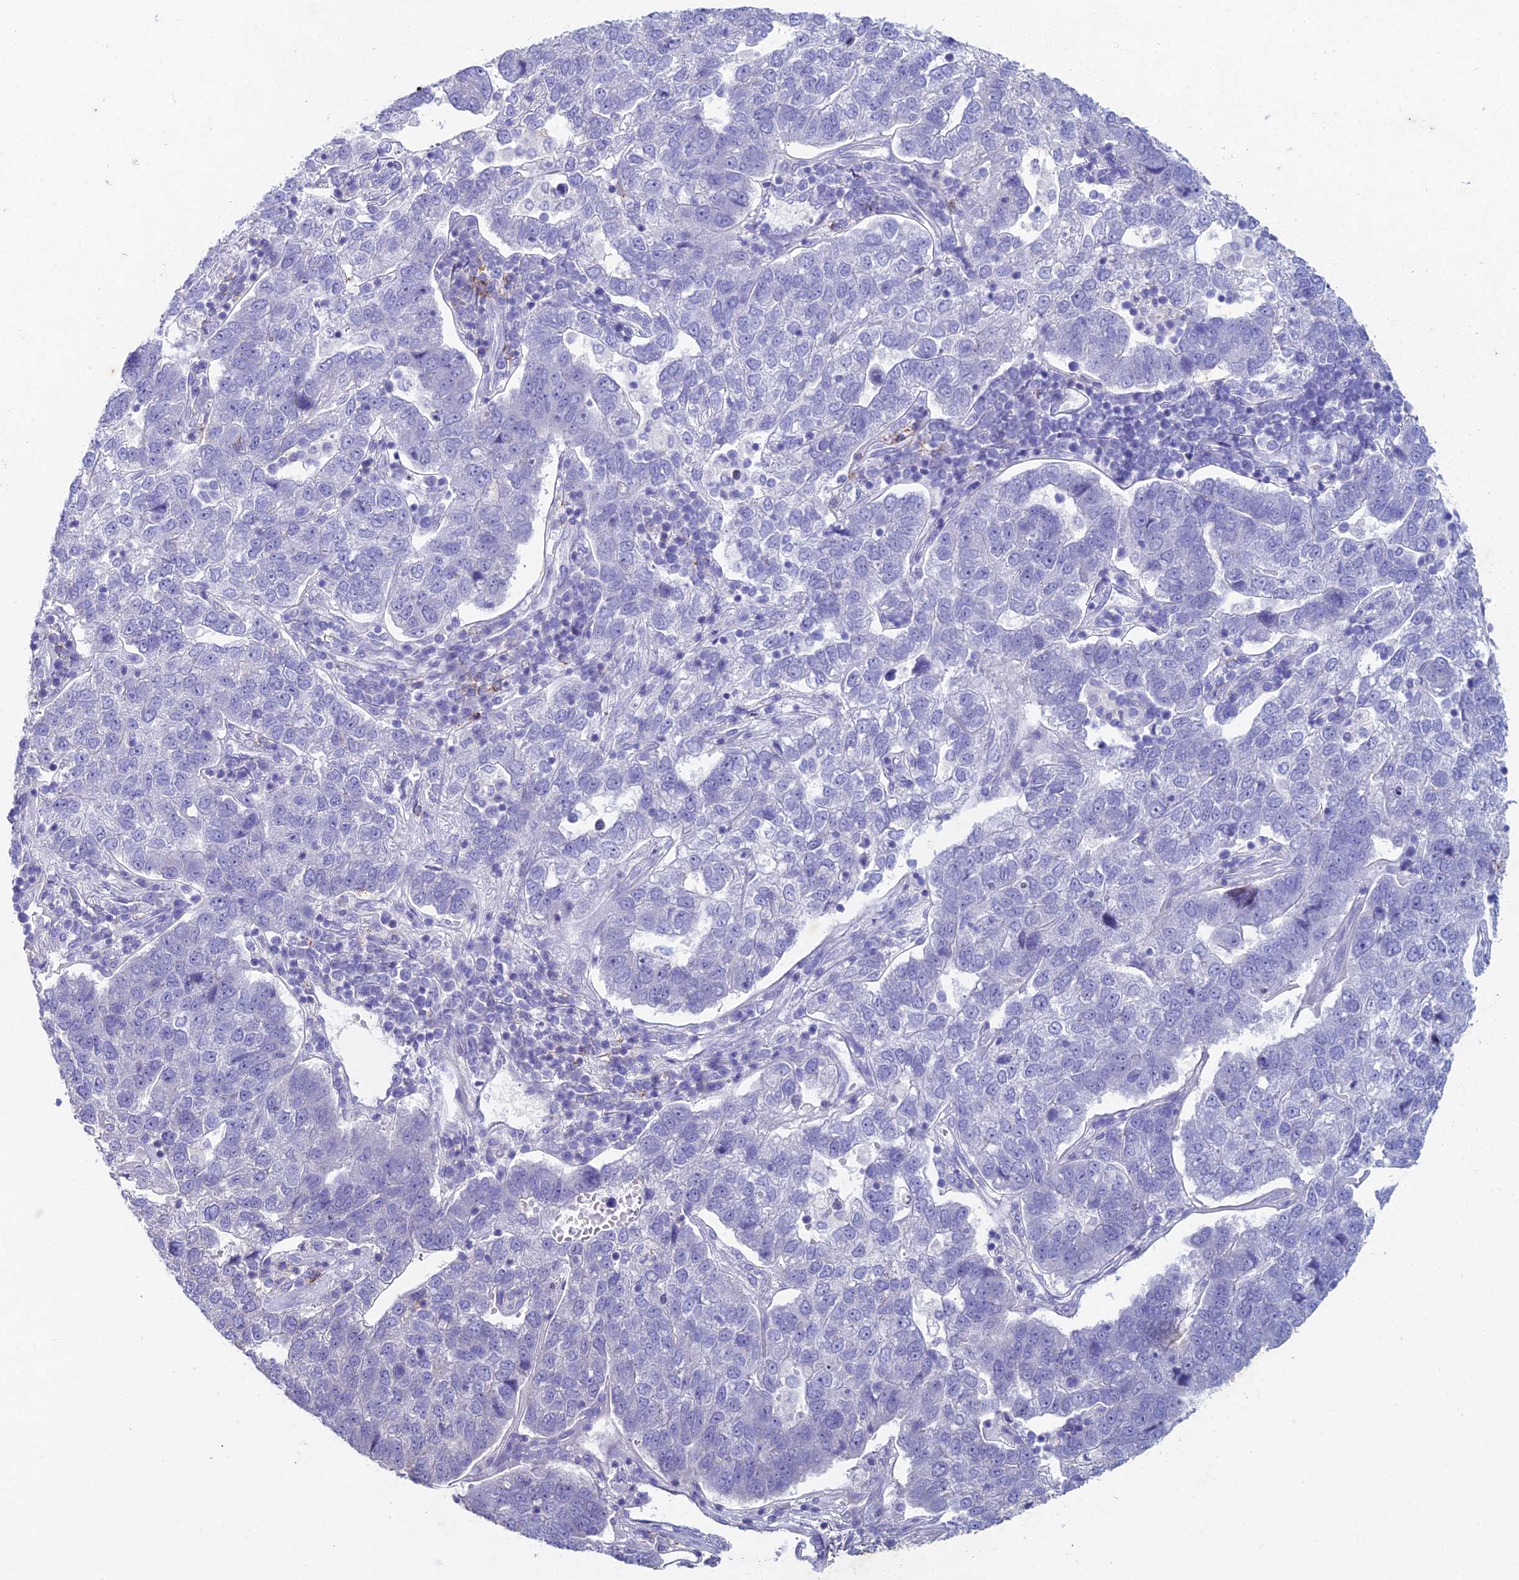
{"staining": {"intensity": "negative", "quantity": "none", "location": "none"}, "tissue": "pancreatic cancer", "cell_type": "Tumor cells", "image_type": "cancer", "snomed": [{"axis": "morphology", "description": "Adenocarcinoma, NOS"}, {"axis": "topography", "description": "Pancreas"}], "caption": "This histopathology image is of pancreatic cancer (adenocarcinoma) stained with immunohistochemistry to label a protein in brown with the nuclei are counter-stained blue. There is no positivity in tumor cells. (DAB (3,3'-diaminobenzidine) immunohistochemistry, high magnification).", "gene": "NCAM1", "patient": {"sex": "female", "age": 61}}